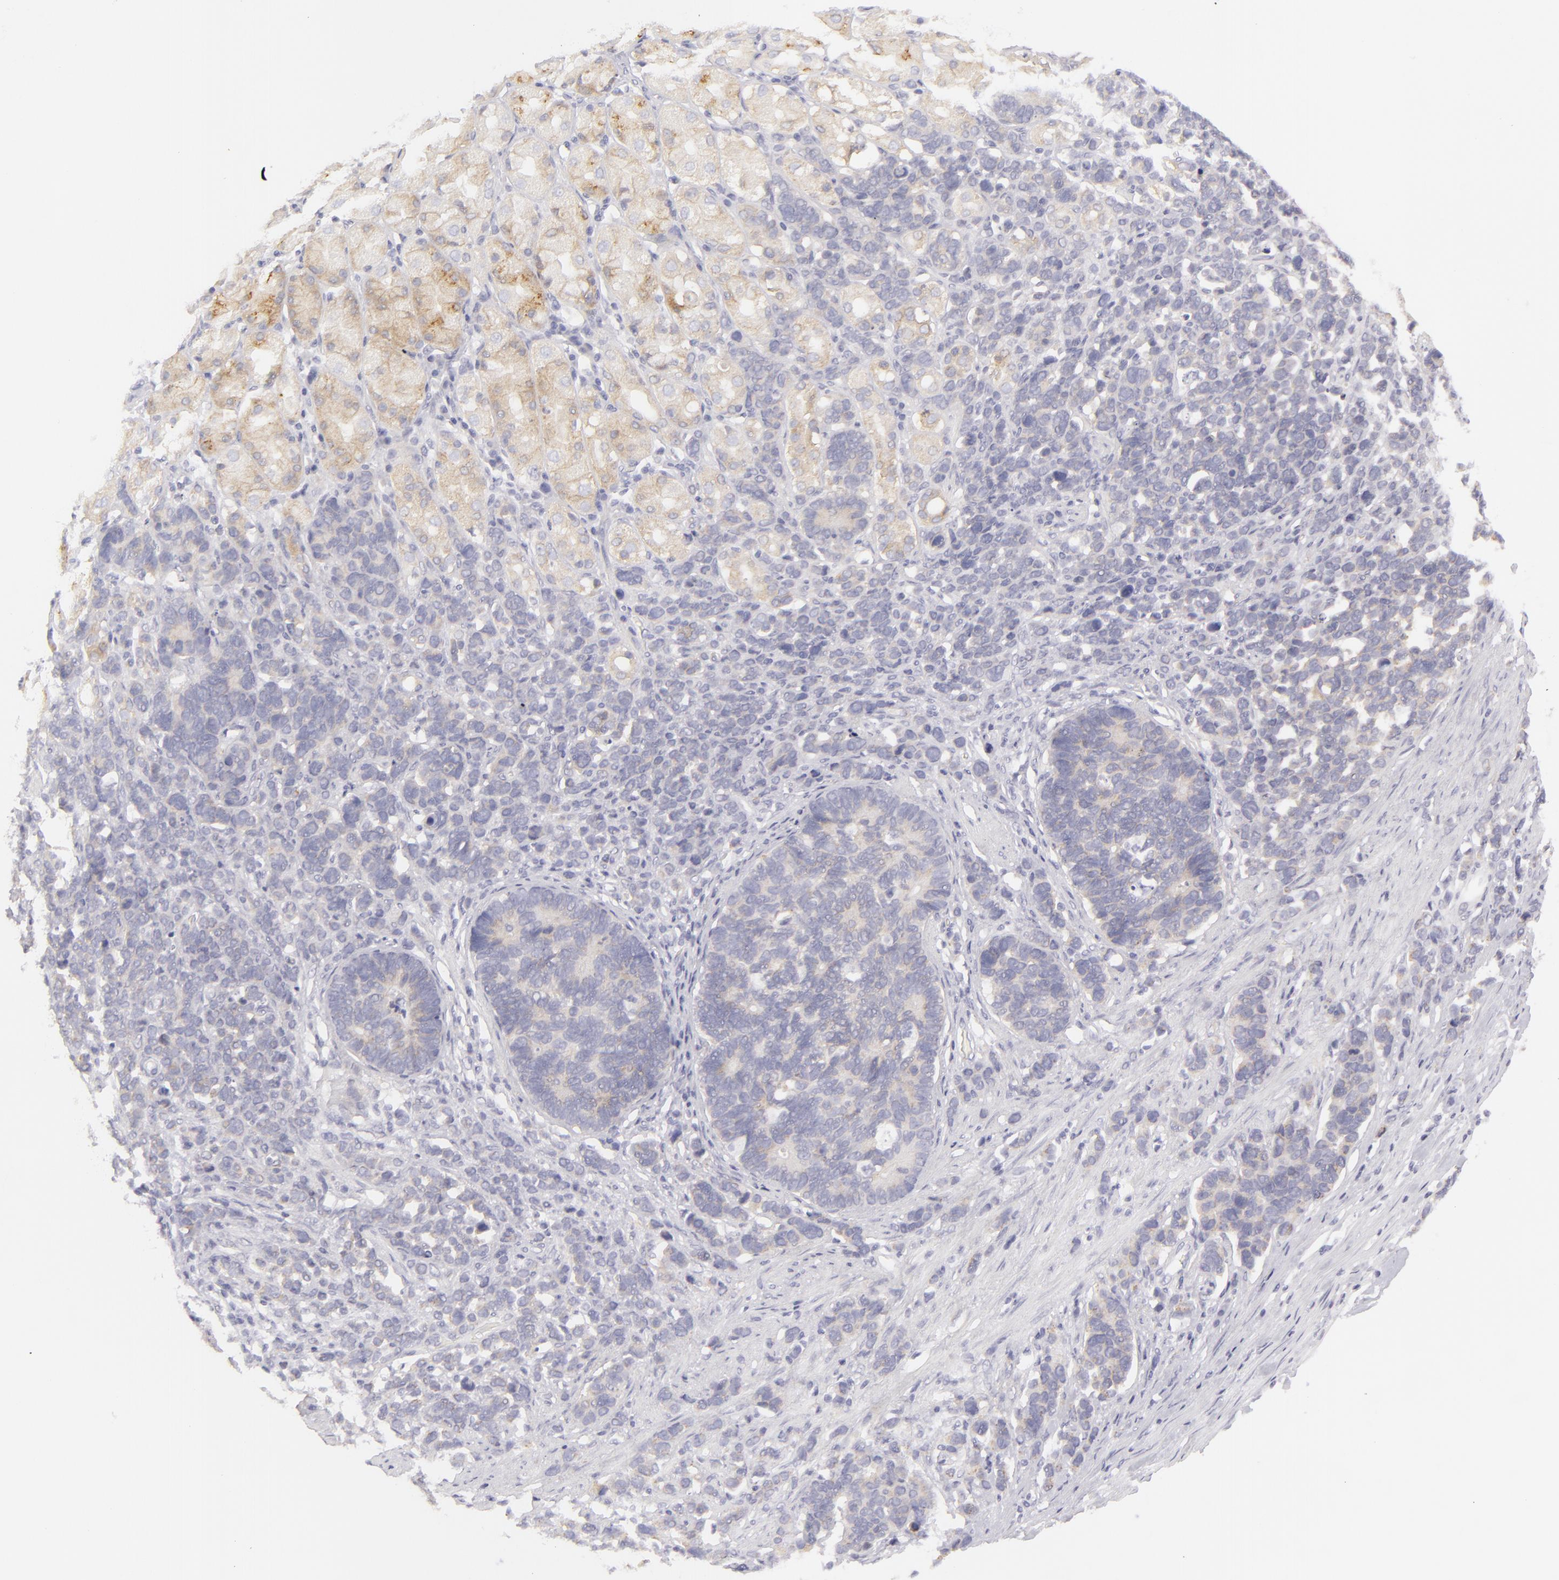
{"staining": {"intensity": "weak", "quantity": "25%-75%", "location": "cytoplasmic/membranous"}, "tissue": "stomach cancer", "cell_type": "Tumor cells", "image_type": "cancer", "snomed": [{"axis": "morphology", "description": "Adenocarcinoma, NOS"}, {"axis": "topography", "description": "Stomach, upper"}], "caption": "Protein expression analysis of human adenocarcinoma (stomach) reveals weak cytoplasmic/membranous staining in approximately 25%-75% of tumor cells. Using DAB (3,3'-diaminobenzidine) (brown) and hematoxylin (blue) stains, captured at high magnification using brightfield microscopy.", "gene": "DLG4", "patient": {"sex": "male", "age": 71}}